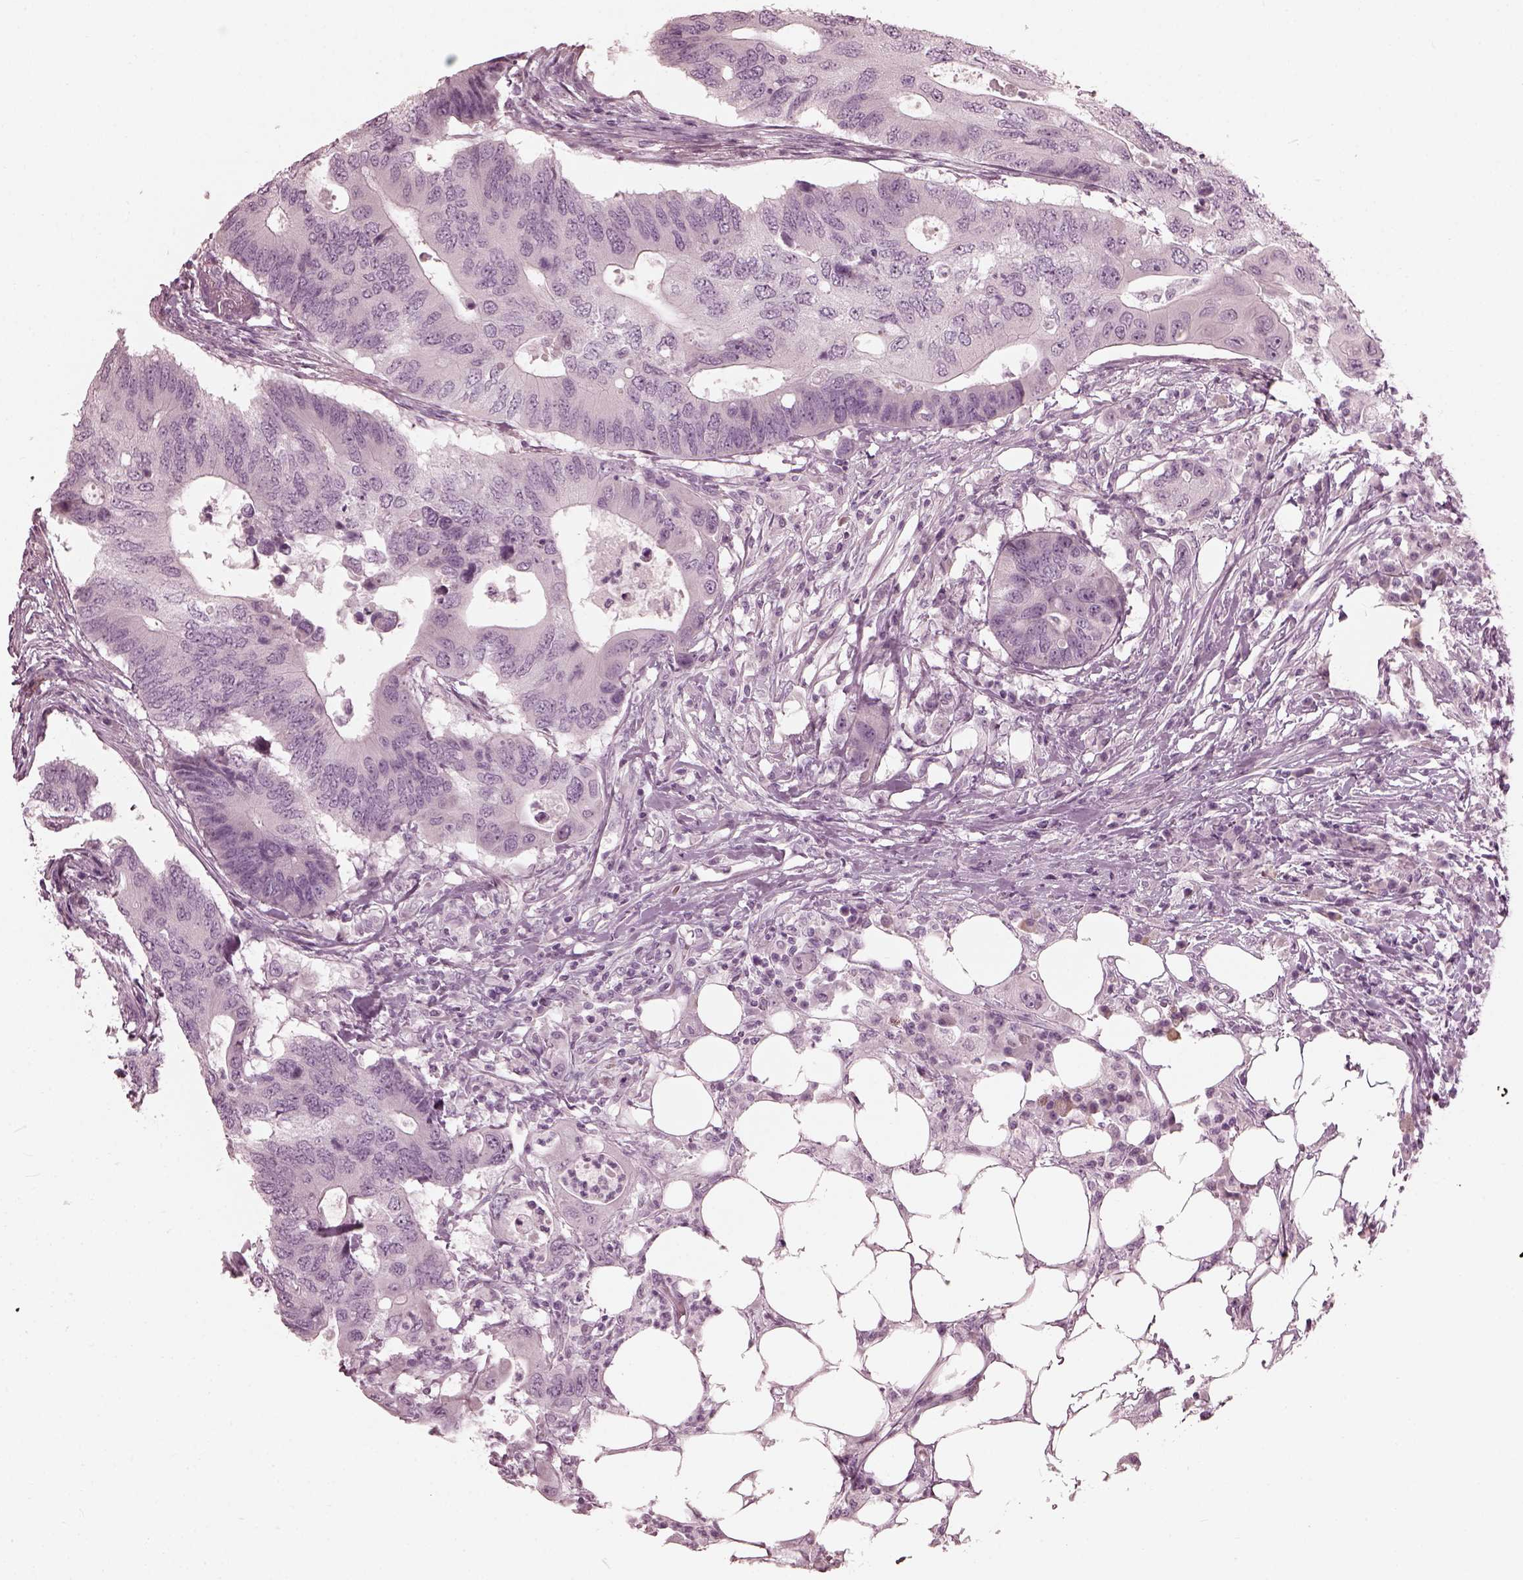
{"staining": {"intensity": "negative", "quantity": "none", "location": "none"}, "tissue": "colorectal cancer", "cell_type": "Tumor cells", "image_type": "cancer", "snomed": [{"axis": "morphology", "description": "Adenocarcinoma, NOS"}, {"axis": "topography", "description": "Colon"}], "caption": "Immunohistochemistry histopathology image of adenocarcinoma (colorectal) stained for a protein (brown), which shows no expression in tumor cells. The staining is performed using DAB brown chromogen with nuclei counter-stained in using hematoxylin.", "gene": "SAXO2", "patient": {"sex": "male", "age": 71}}